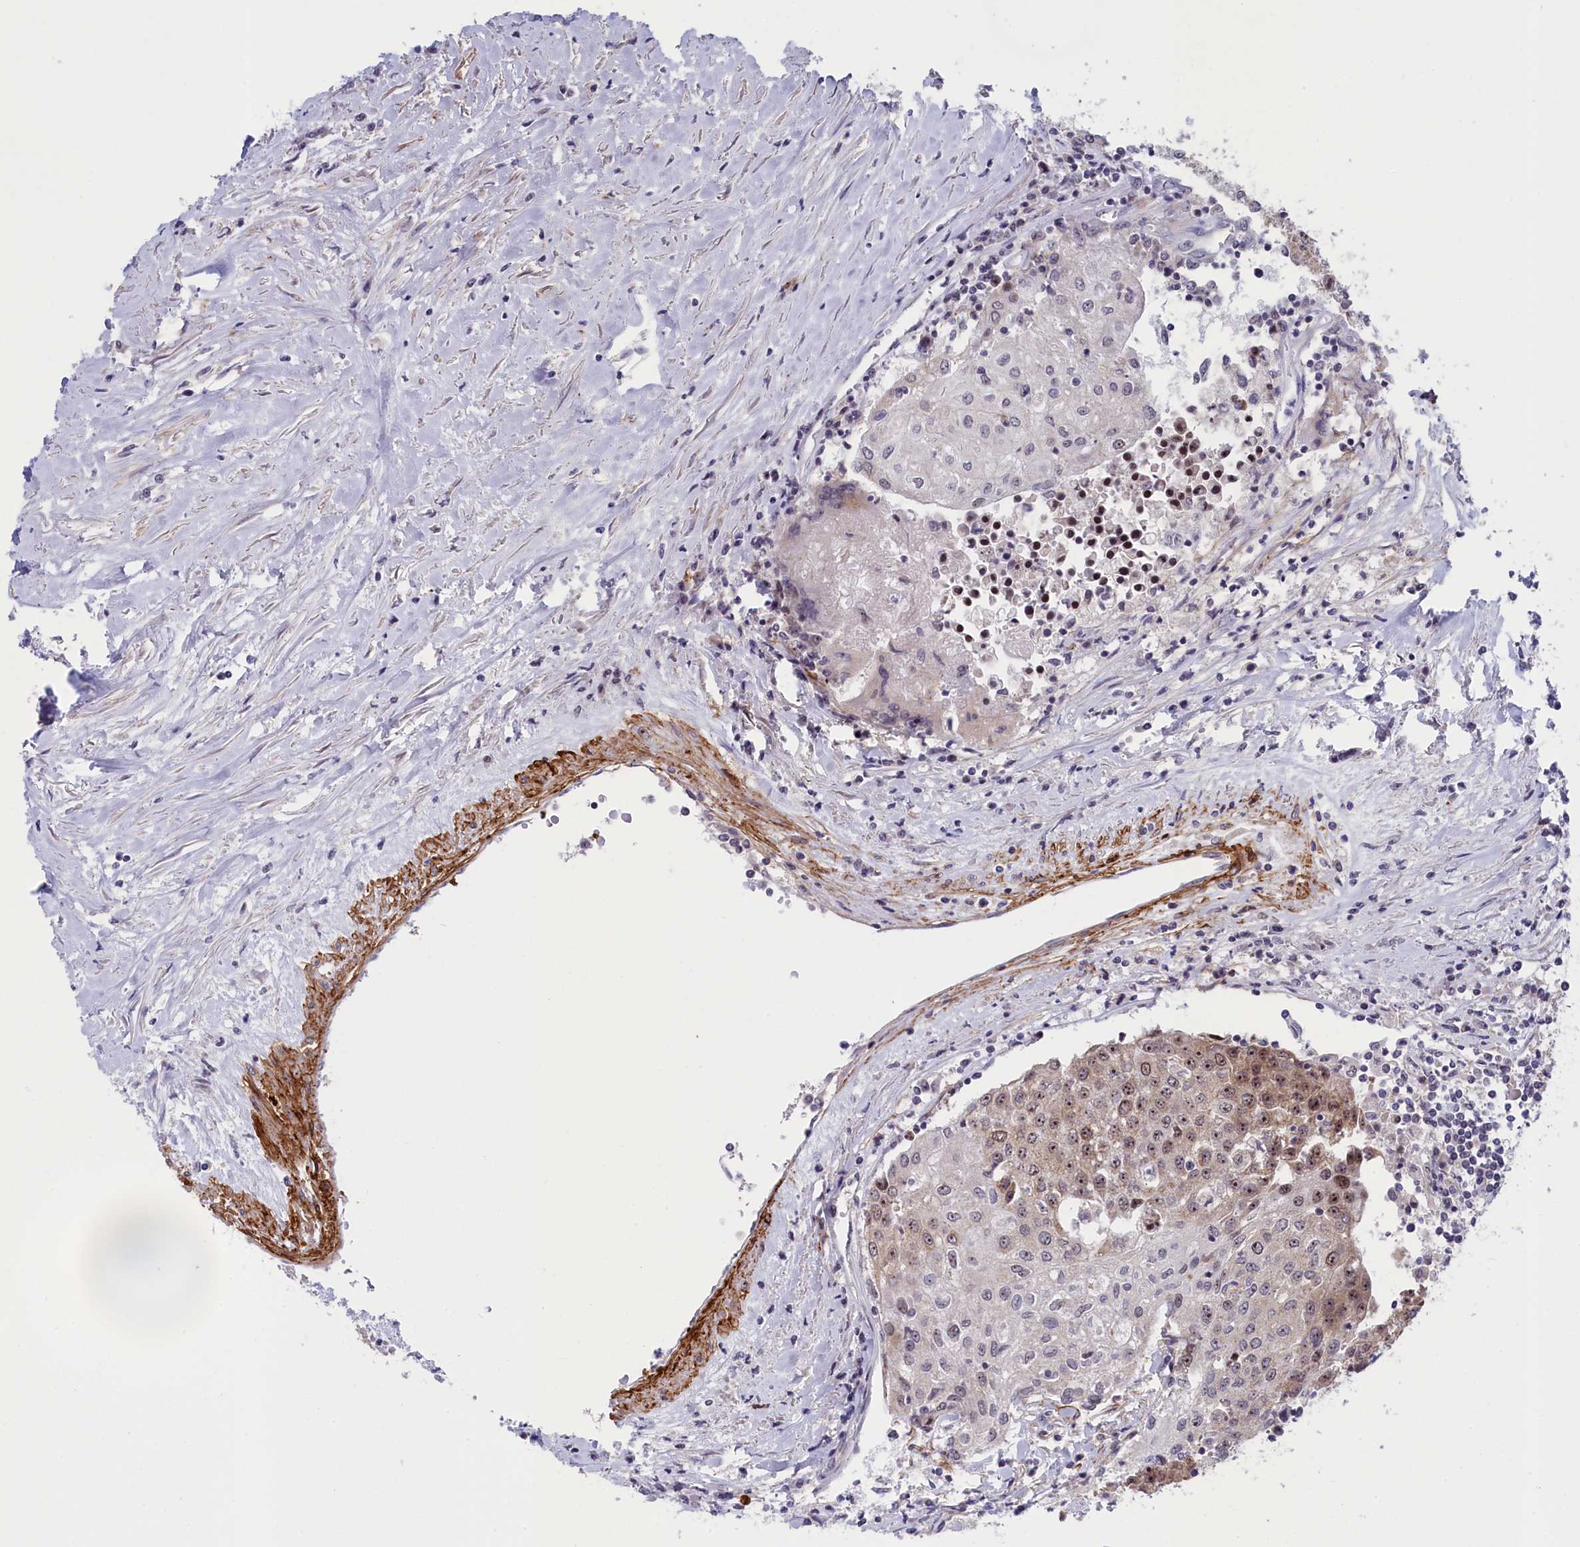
{"staining": {"intensity": "moderate", "quantity": "<25%", "location": "nuclear"}, "tissue": "urothelial cancer", "cell_type": "Tumor cells", "image_type": "cancer", "snomed": [{"axis": "morphology", "description": "Urothelial carcinoma, High grade"}, {"axis": "topography", "description": "Urinary bladder"}], "caption": "DAB immunohistochemical staining of high-grade urothelial carcinoma displays moderate nuclear protein staining in about <25% of tumor cells.", "gene": "PPAN", "patient": {"sex": "female", "age": 85}}